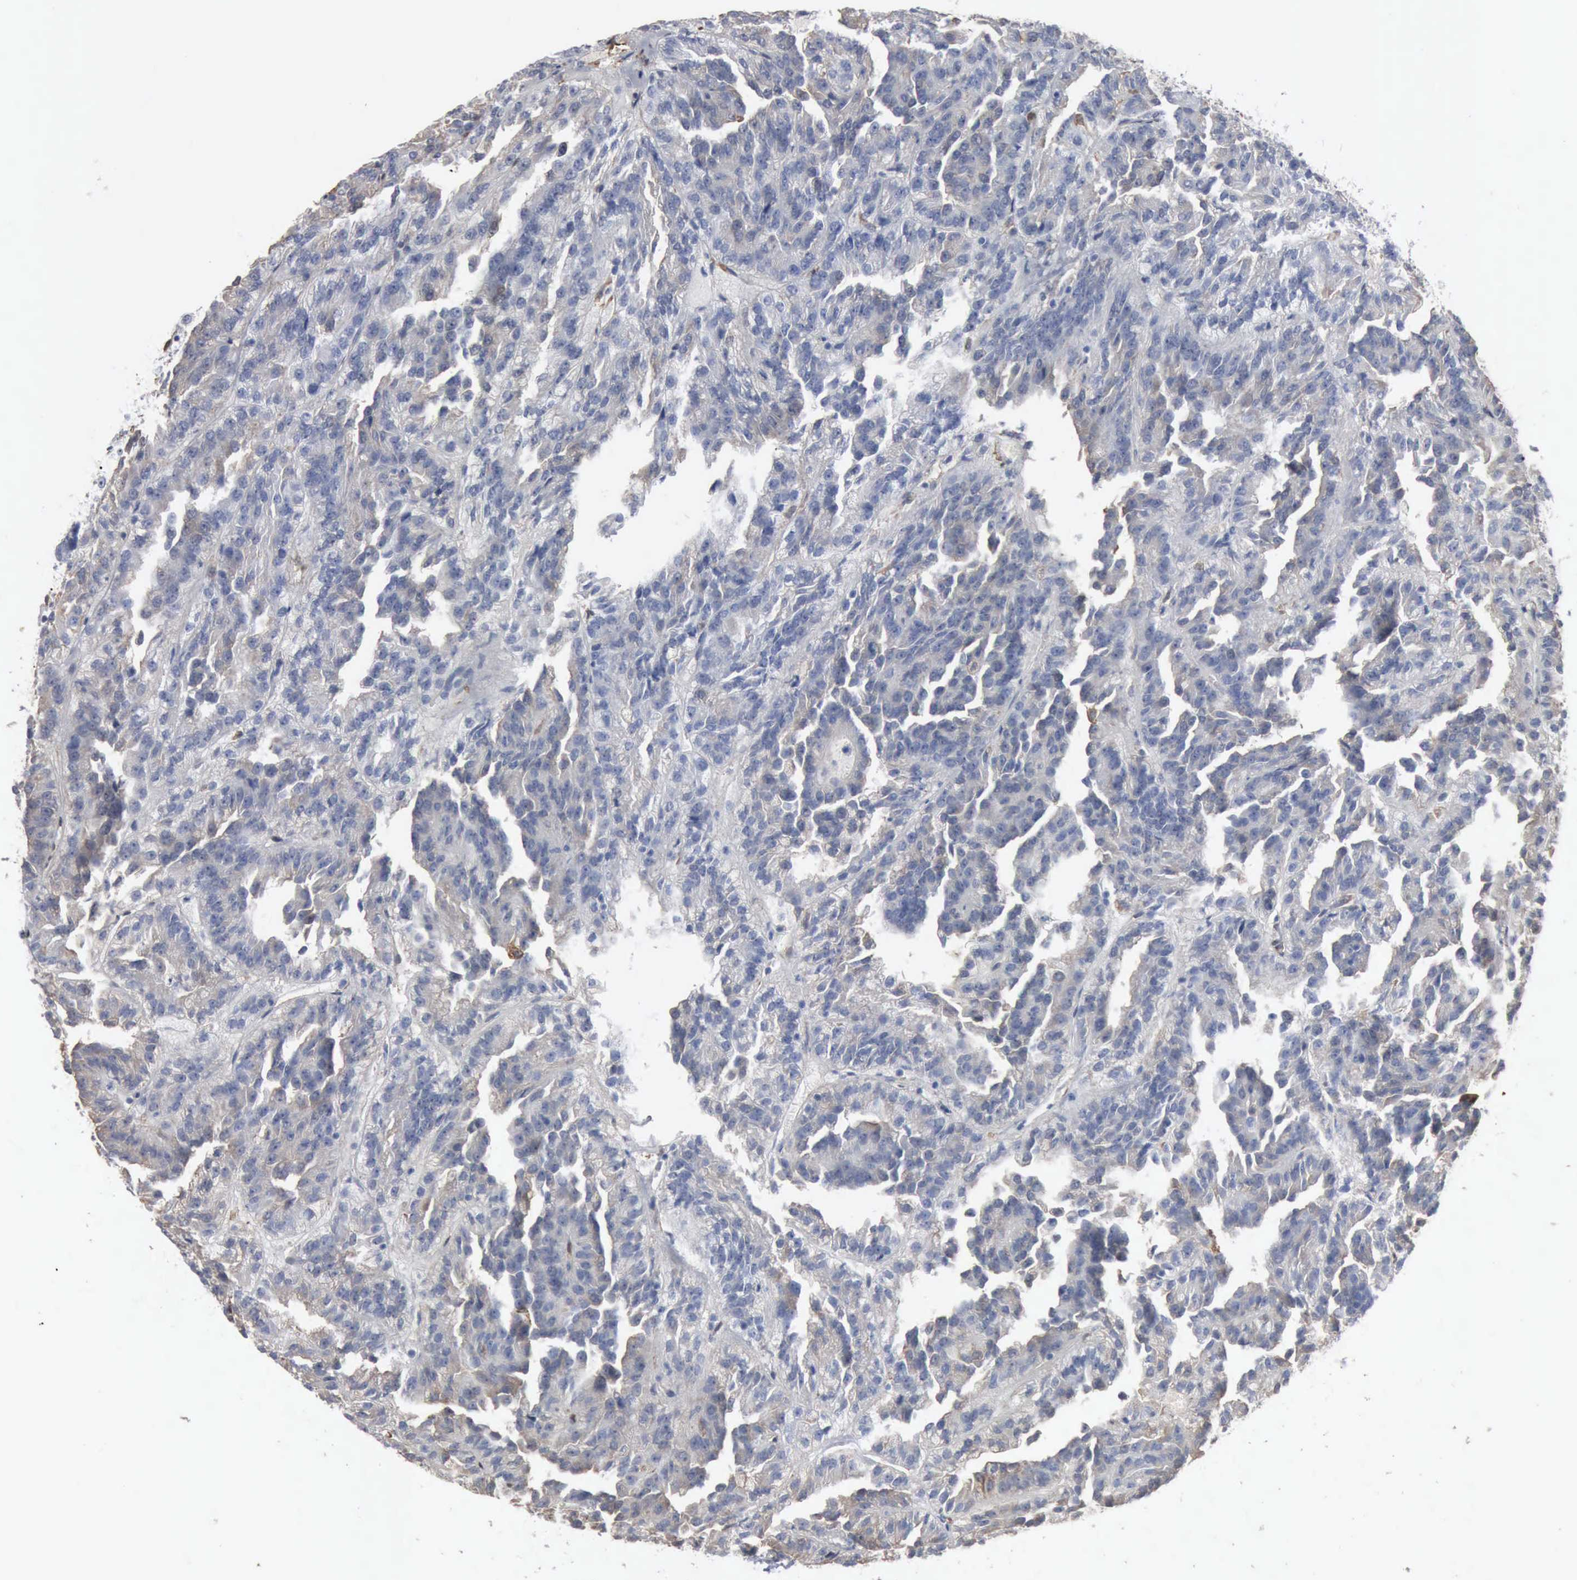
{"staining": {"intensity": "negative", "quantity": "none", "location": "none"}, "tissue": "renal cancer", "cell_type": "Tumor cells", "image_type": "cancer", "snomed": [{"axis": "morphology", "description": "Adenocarcinoma, NOS"}, {"axis": "topography", "description": "Kidney"}], "caption": "DAB (3,3'-diaminobenzidine) immunohistochemical staining of renal cancer (adenocarcinoma) demonstrates no significant staining in tumor cells.", "gene": "FSCN1", "patient": {"sex": "male", "age": 46}}